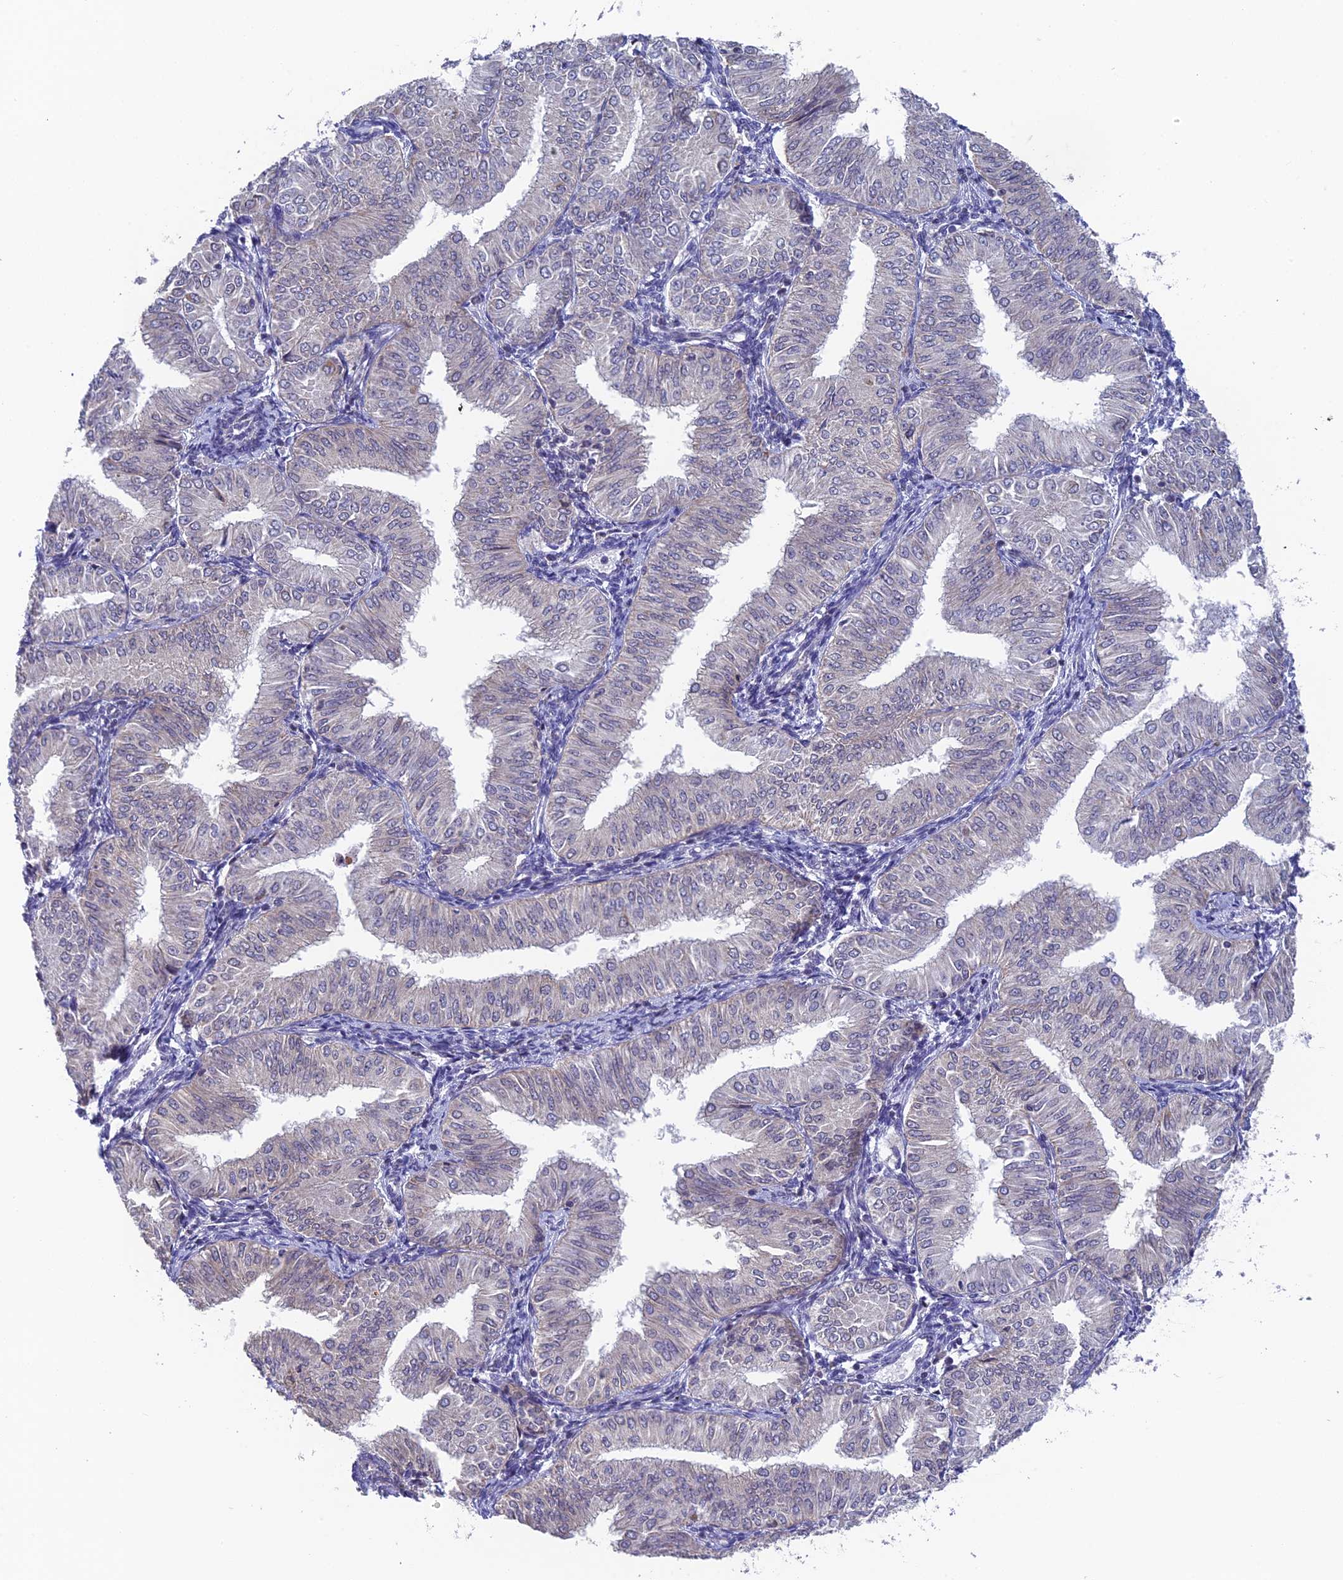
{"staining": {"intensity": "negative", "quantity": "none", "location": "none"}, "tissue": "endometrial cancer", "cell_type": "Tumor cells", "image_type": "cancer", "snomed": [{"axis": "morphology", "description": "Normal tissue, NOS"}, {"axis": "morphology", "description": "Adenocarcinoma, NOS"}, {"axis": "topography", "description": "Endometrium"}], "caption": "DAB (3,3'-diaminobenzidine) immunohistochemical staining of endometrial cancer (adenocarcinoma) exhibits no significant positivity in tumor cells.", "gene": "REXO5", "patient": {"sex": "female", "age": 53}}